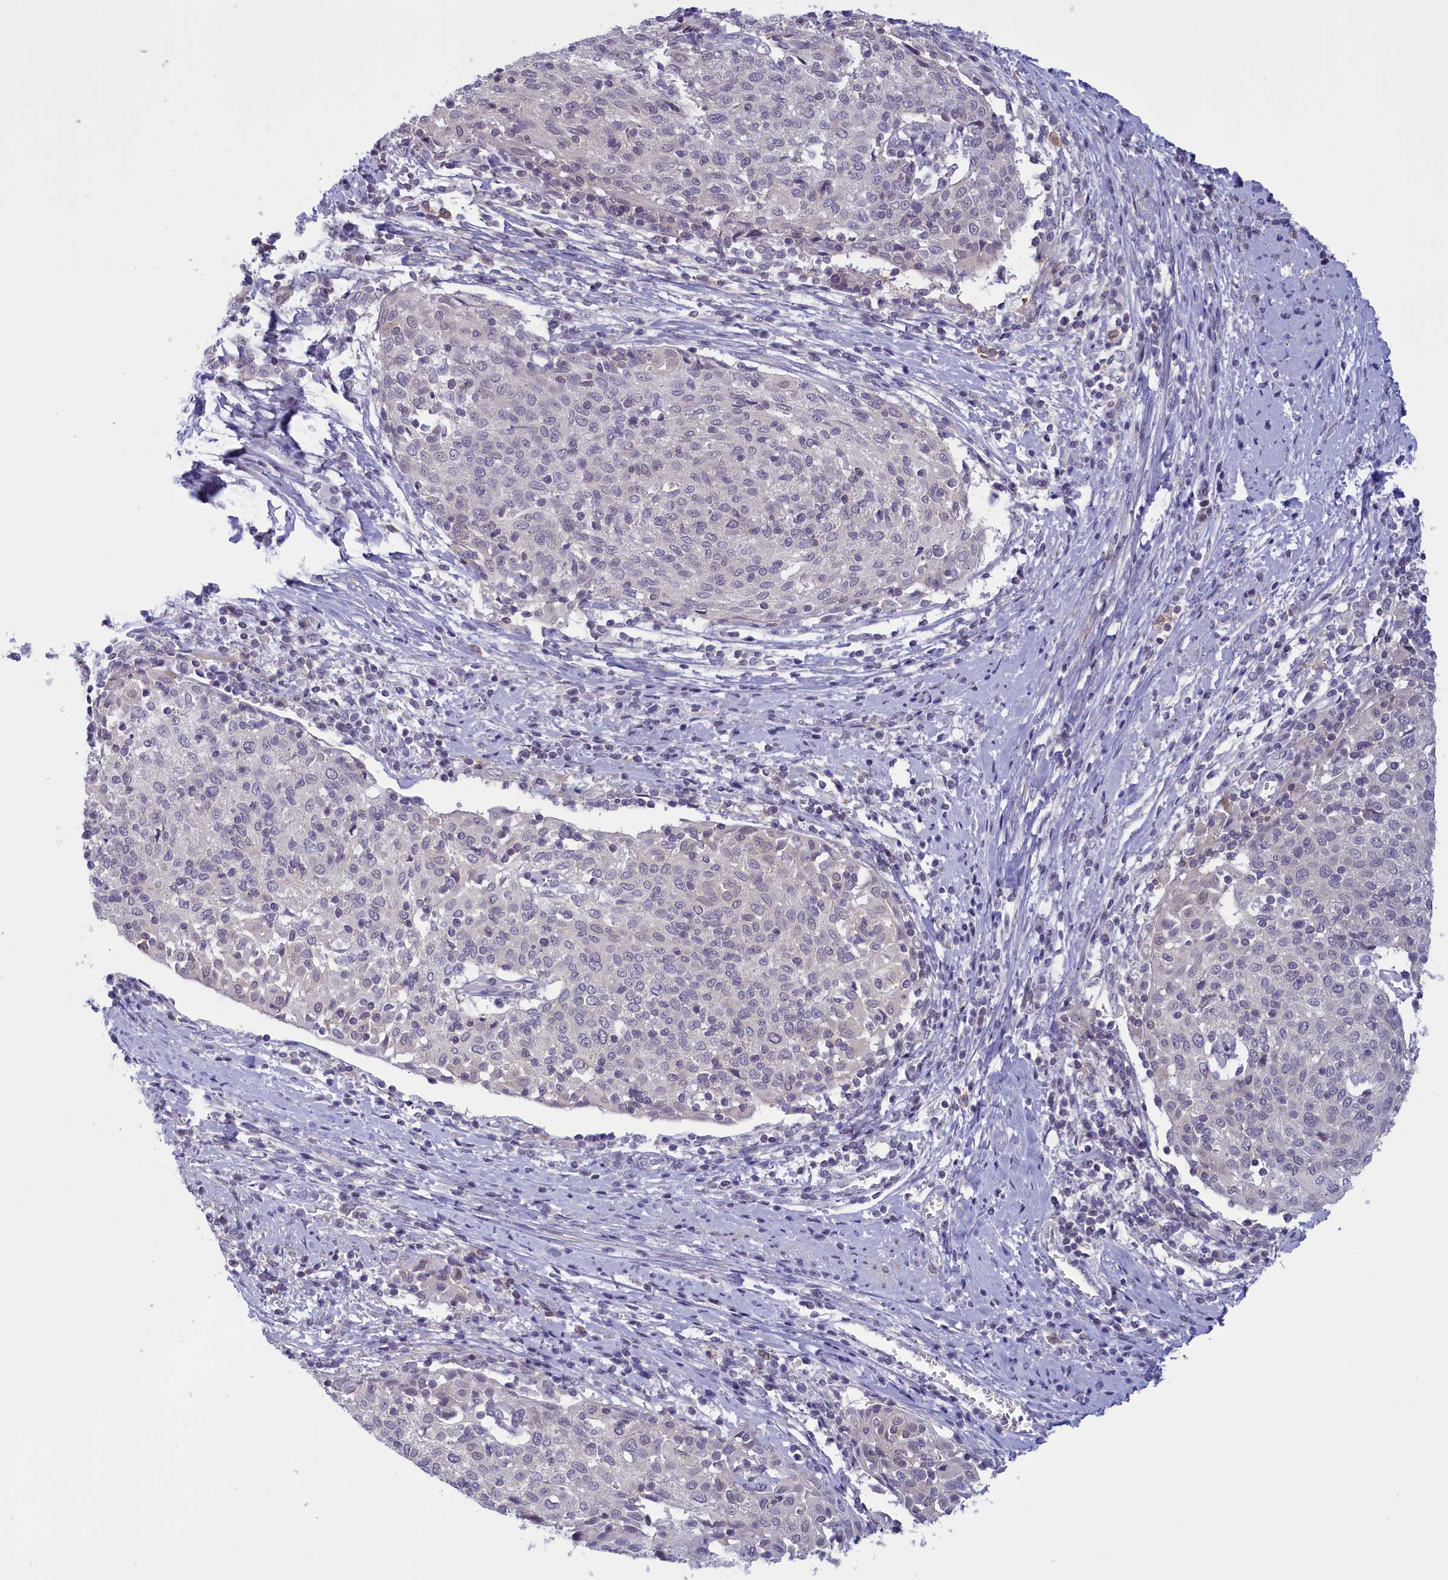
{"staining": {"intensity": "negative", "quantity": "none", "location": "none"}, "tissue": "cervical cancer", "cell_type": "Tumor cells", "image_type": "cancer", "snomed": [{"axis": "morphology", "description": "Squamous cell carcinoma, NOS"}, {"axis": "topography", "description": "Cervix"}], "caption": "Cervical squamous cell carcinoma was stained to show a protein in brown. There is no significant staining in tumor cells. The staining is performed using DAB brown chromogen with nuclei counter-stained in using hematoxylin.", "gene": "CORO2A", "patient": {"sex": "female", "age": 52}}